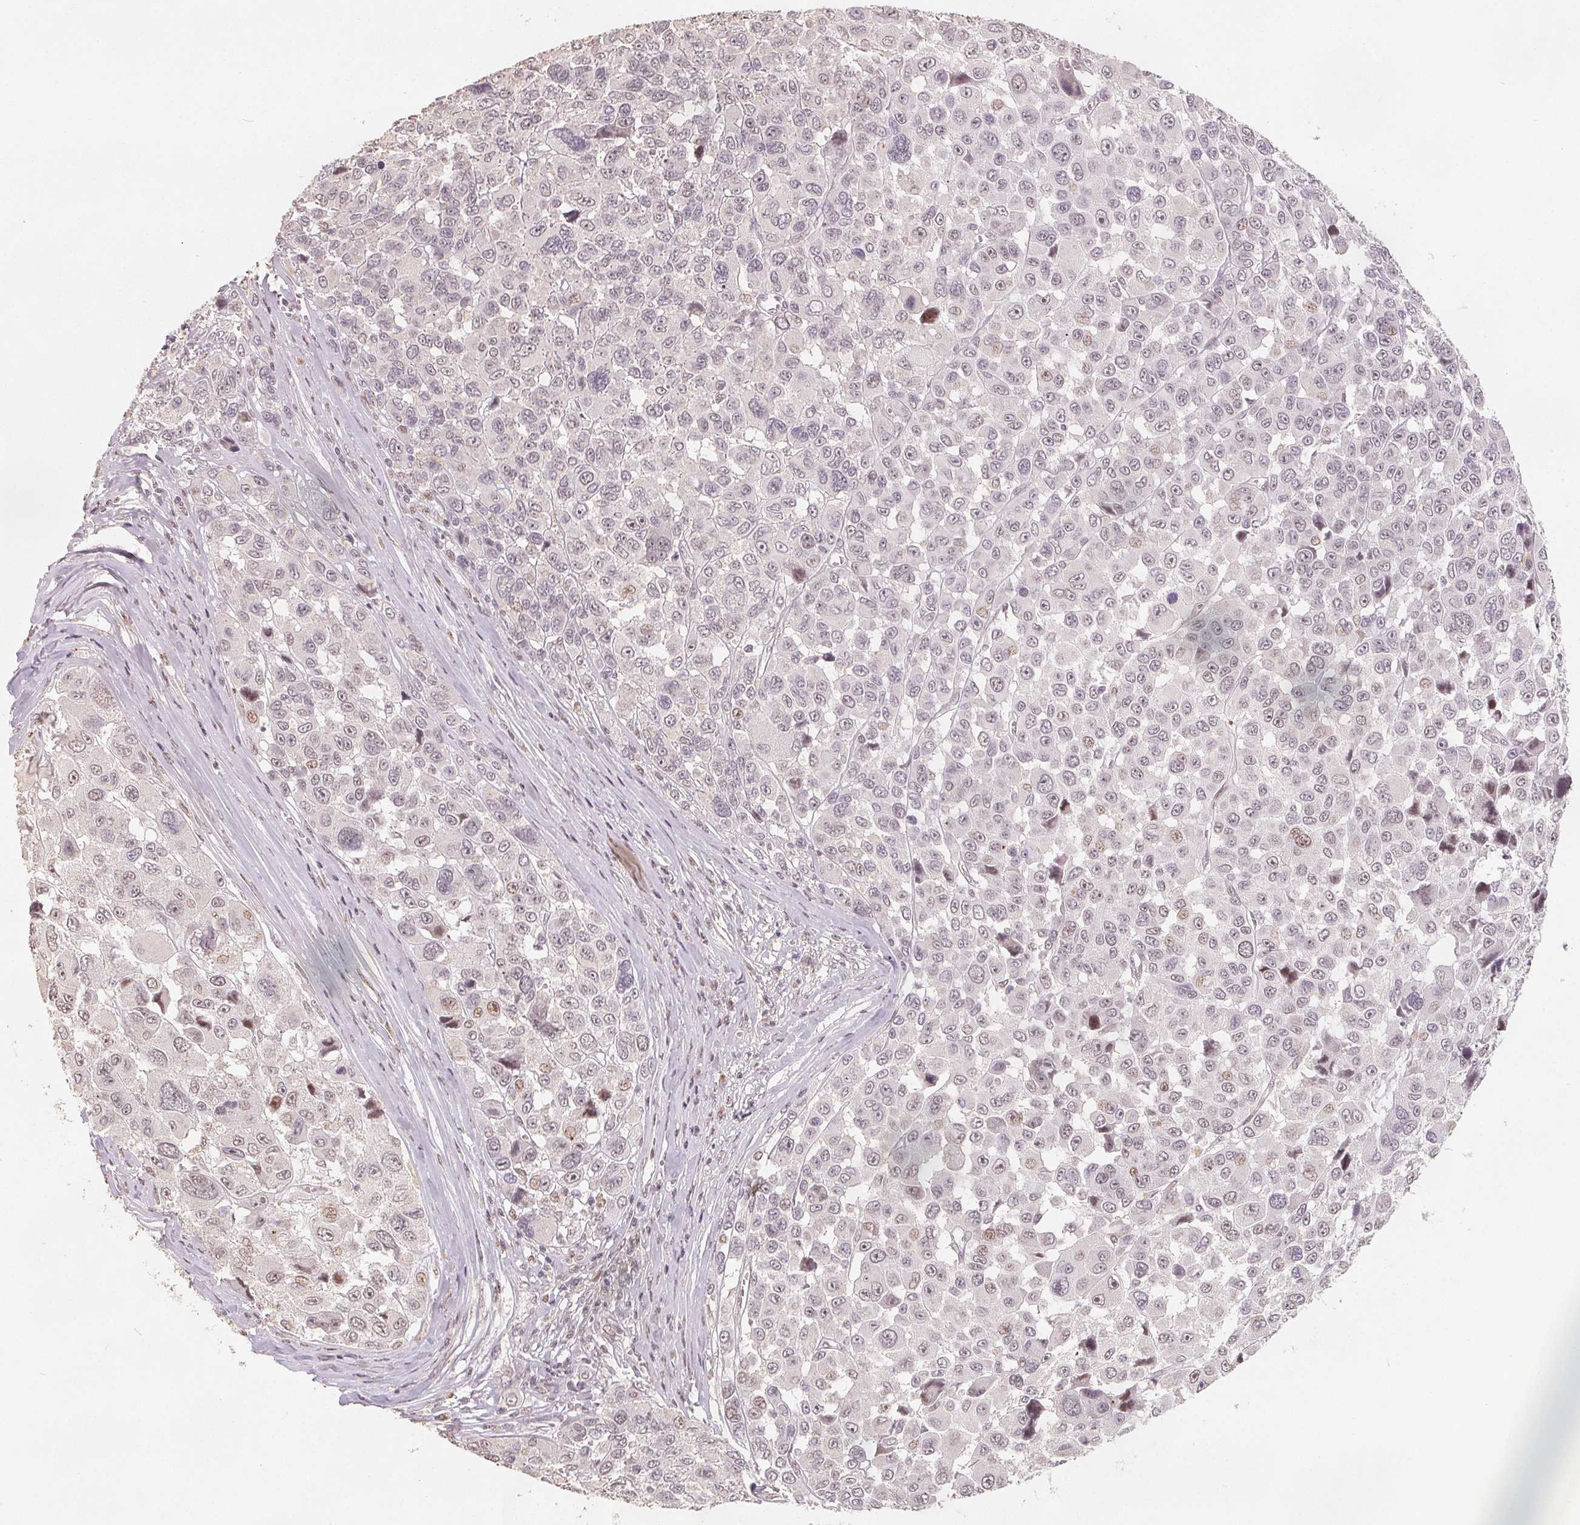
{"staining": {"intensity": "weak", "quantity": "<25%", "location": "nuclear"}, "tissue": "melanoma", "cell_type": "Tumor cells", "image_type": "cancer", "snomed": [{"axis": "morphology", "description": "Malignant melanoma, NOS"}, {"axis": "topography", "description": "Skin"}], "caption": "This is a micrograph of immunohistochemistry staining of malignant melanoma, which shows no expression in tumor cells. The staining was performed using DAB (3,3'-diaminobenzidine) to visualize the protein expression in brown, while the nuclei were stained in blue with hematoxylin (Magnification: 20x).", "gene": "CCDC138", "patient": {"sex": "female", "age": 66}}